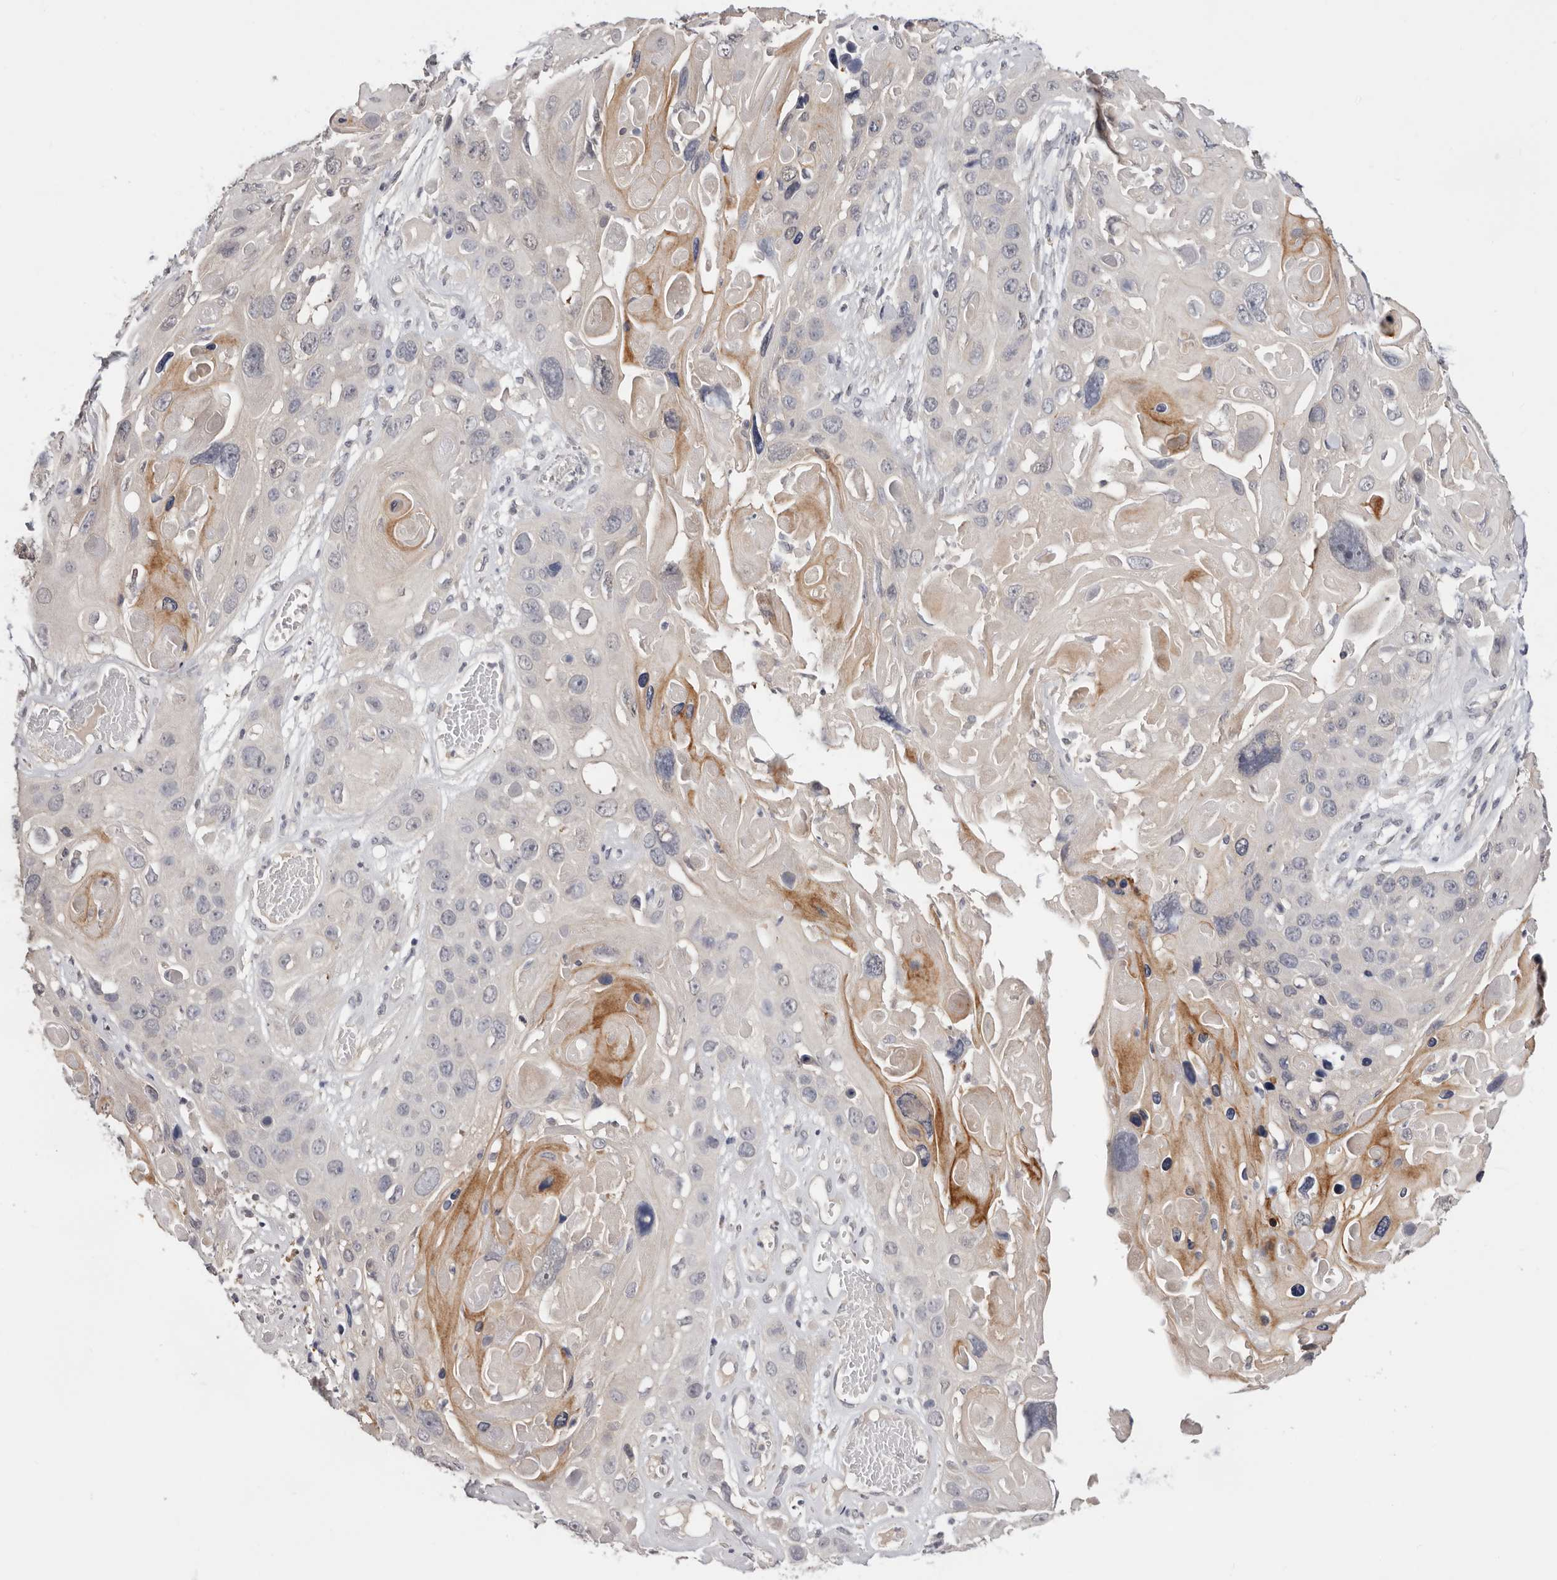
{"staining": {"intensity": "negative", "quantity": "none", "location": "none"}, "tissue": "skin cancer", "cell_type": "Tumor cells", "image_type": "cancer", "snomed": [{"axis": "morphology", "description": "Squamous cell carcinoma, NOS"}, {"axis": "topography", "description": "Skin"}], "caption": "This is a histopathology image of immunohistochemistry staining of skin cancer, which shows no staining in tumor cells. (DAB immunohistochemistry (IHC) visualized using brightfield microscopy, high magnification).", "gene": "DOP1A", "patient": {"sex": "male", "age": 55}}